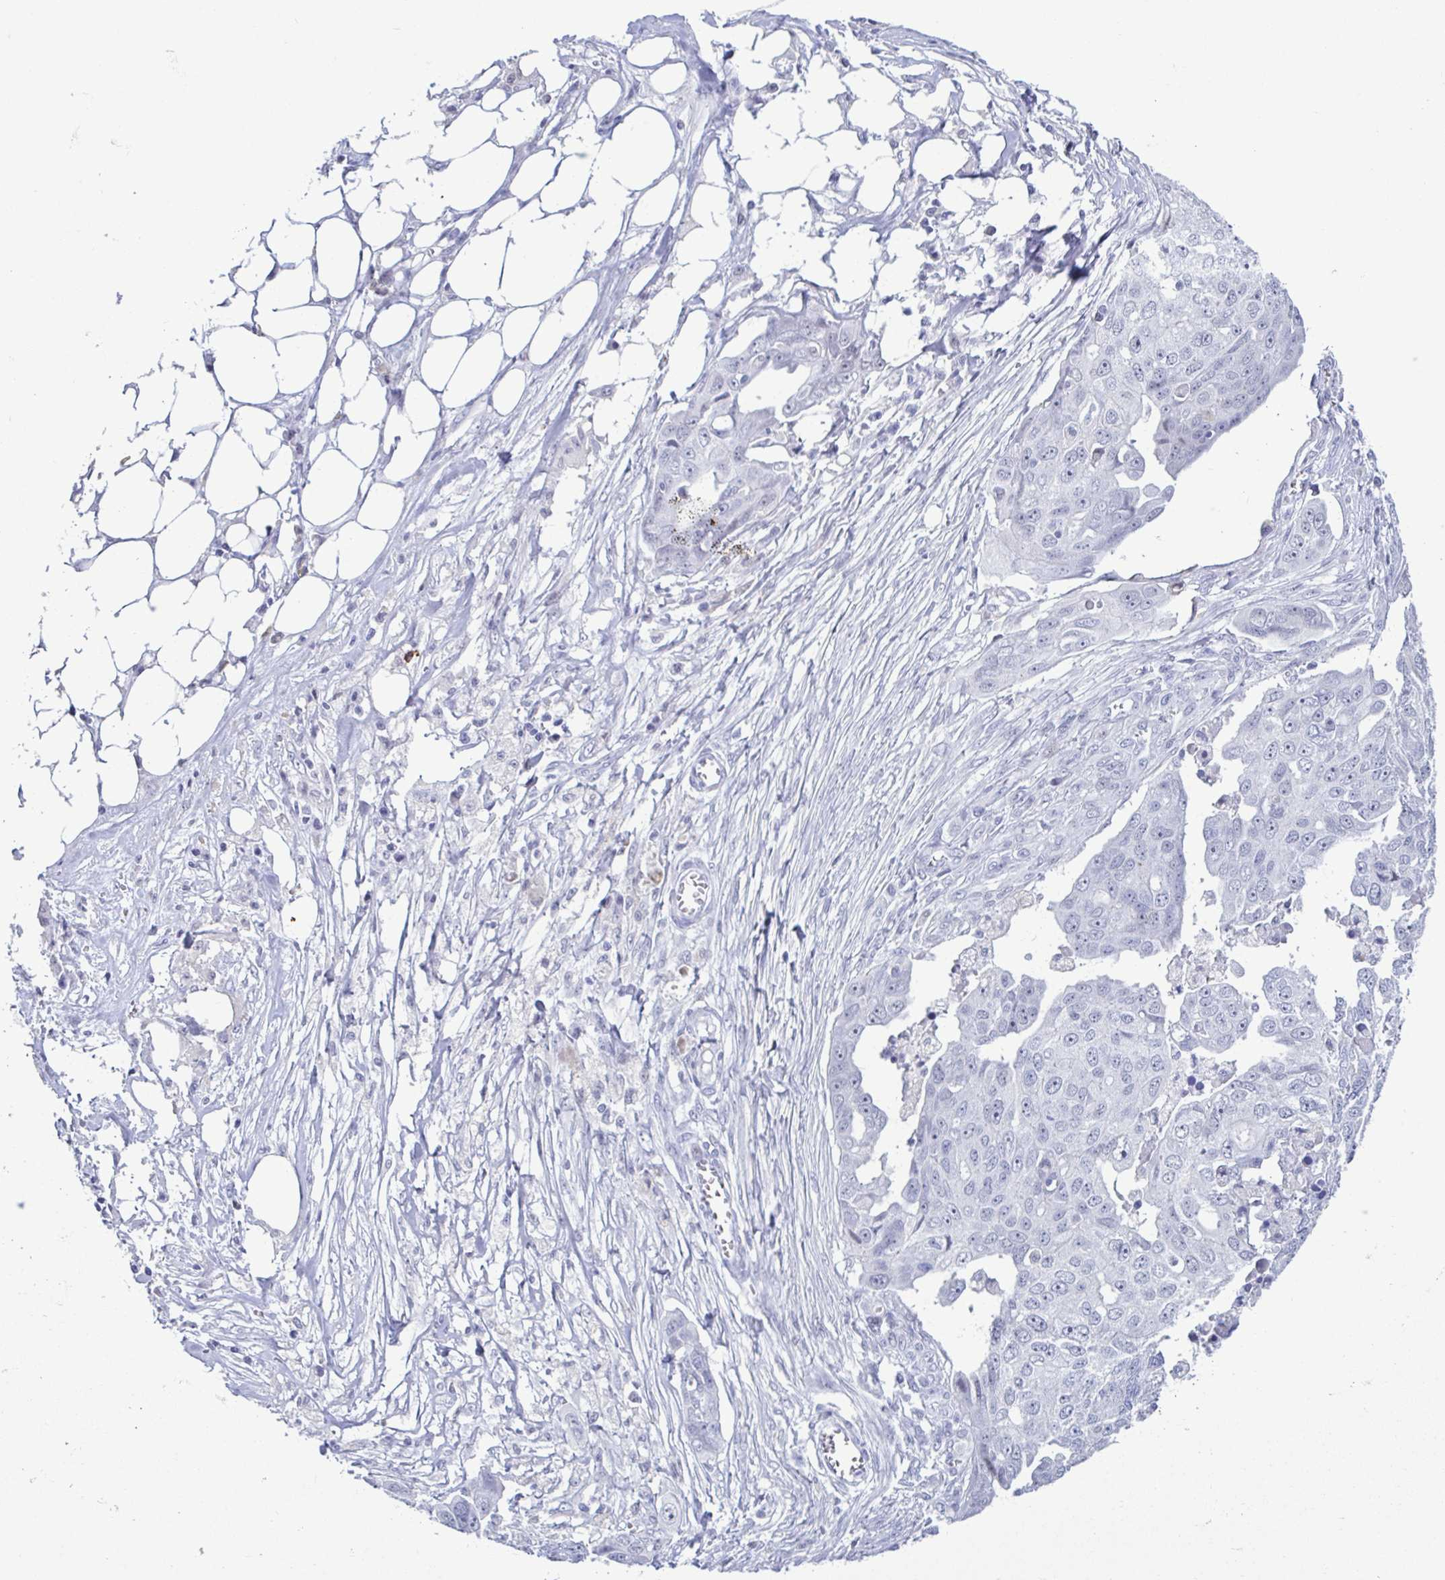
{"staining": {"intensity": "negative", "quantity": "none", "location": "none"}, "tissue": "ovarian cancer", "cell_type": "Tumor cells", "image_type": "cancer", "snomed": [{"axis": "morphology", "description": "Carcinoma, endometroid"}, {"axis": "topography", "description": "Ovary"}], "caption": "Tumor cells are negative for protein expression in human endometroid carcinoma (ovarian).", "gene": "PERM1", "patient": {"sex": "female", "age": 70}}